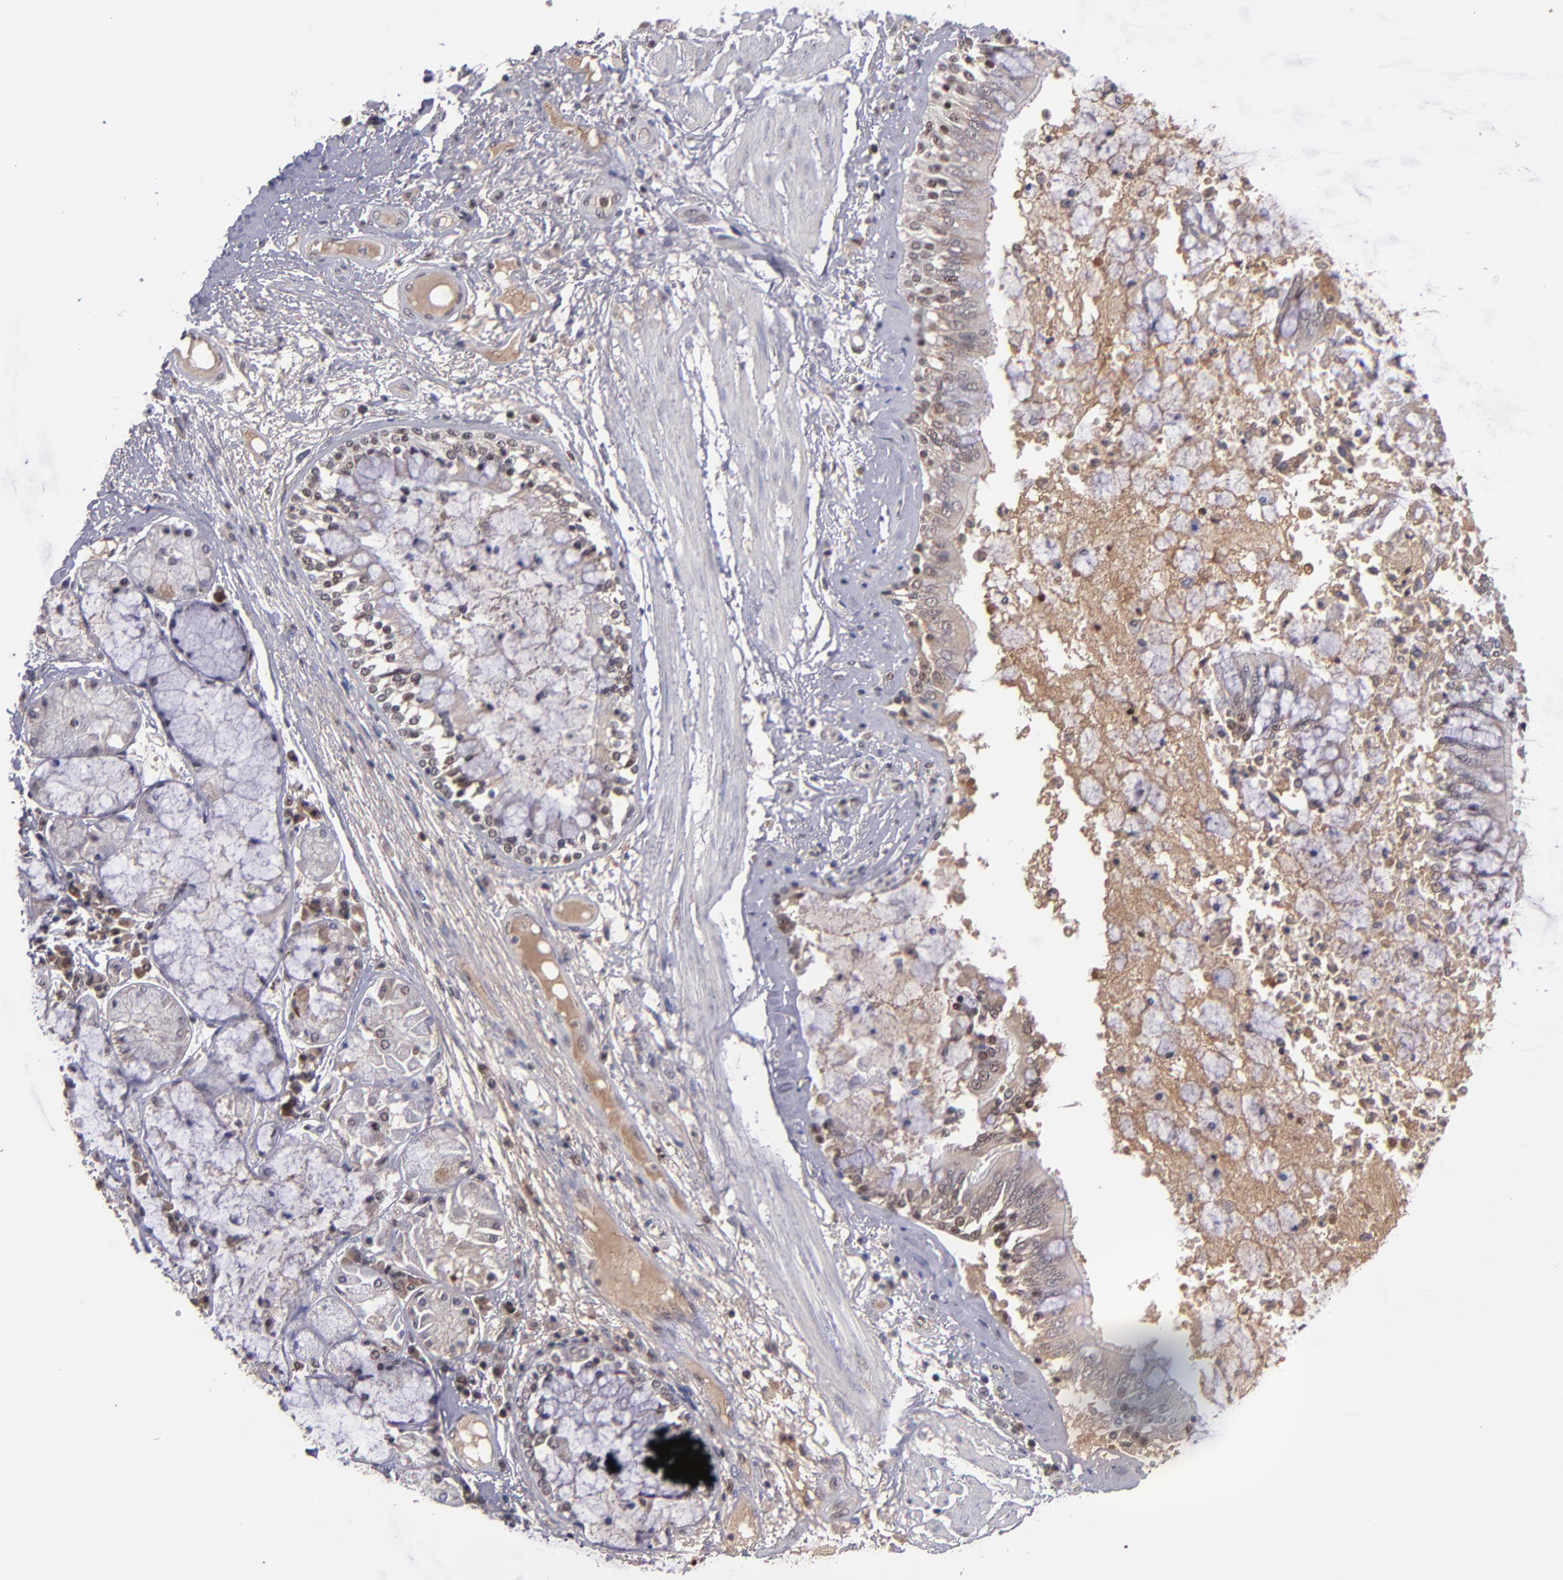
{"staining": {"intensity": "moderate", "quantity": ">75%", "location": "cytoplasmic/membranous,nuclear"}, "tissue": "bronchus", "cell_type": "Respiratory epithelial cells", "image_type": "normal", "snomed": [{"axis": "morphology", "description": "Normal tissue, NOS"}, {"axis": "topography", "description": "Cartilage tissue"}, {"axis": "topography", "description": "Bronchus"}, {"axis": "topography", "description": "Lung"}], "caption": "Immunohistochemical staining of normal bronchus reveals medium levels of moderate cytoplasmic/membranous,nuclear staining in approximately >75% of respiratory epithelial cells. (DAB (3,3'-diaminobenzidine) IHC, brown staining for protein, blue staining for nuclei).", "gene": "EP300", "patient": {"sex": "female", "age": 49}}